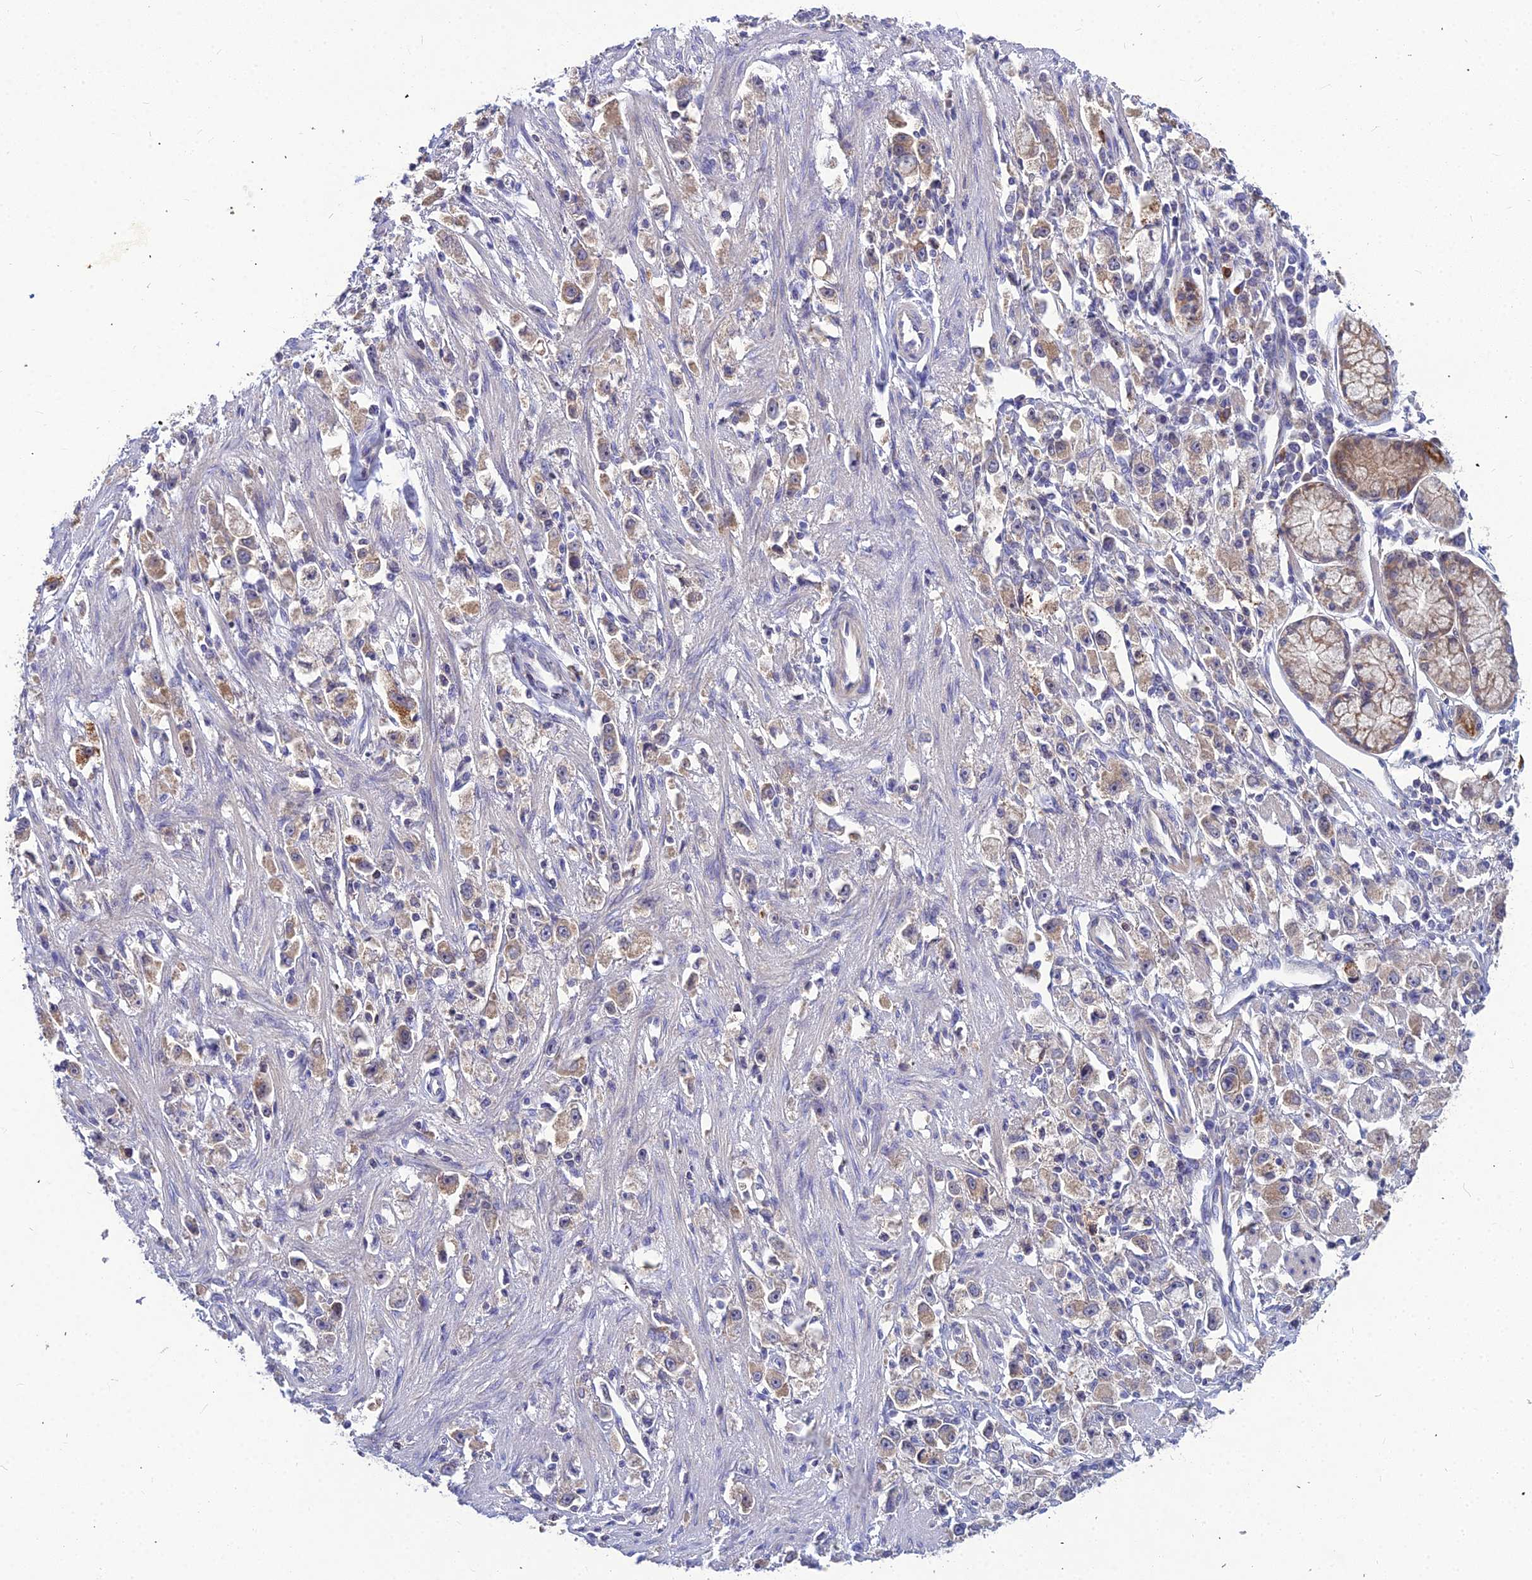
{"staining": {"intensity": "moderate", "quantity": "<25%", "location": "cytoplasmic/membranous"}, "tissue": "stomach cancer", "cell_type": "Tumor cells", "image_type": "cancer", "snomed": [{"axis": "morphology", "description": "Adenocarcinoma, NOS"}, {"axis": "topography", "description": "Stomach"}], "caption": "A high-resolution image shows IHC staining of adenocarcinoma (stomach), which reveals moderate cytoplasmic/membranous staining in approximately <25% of tumor cells.", "gene": "DMRTA1", "patient": {"sex": "female", "age": 59}}